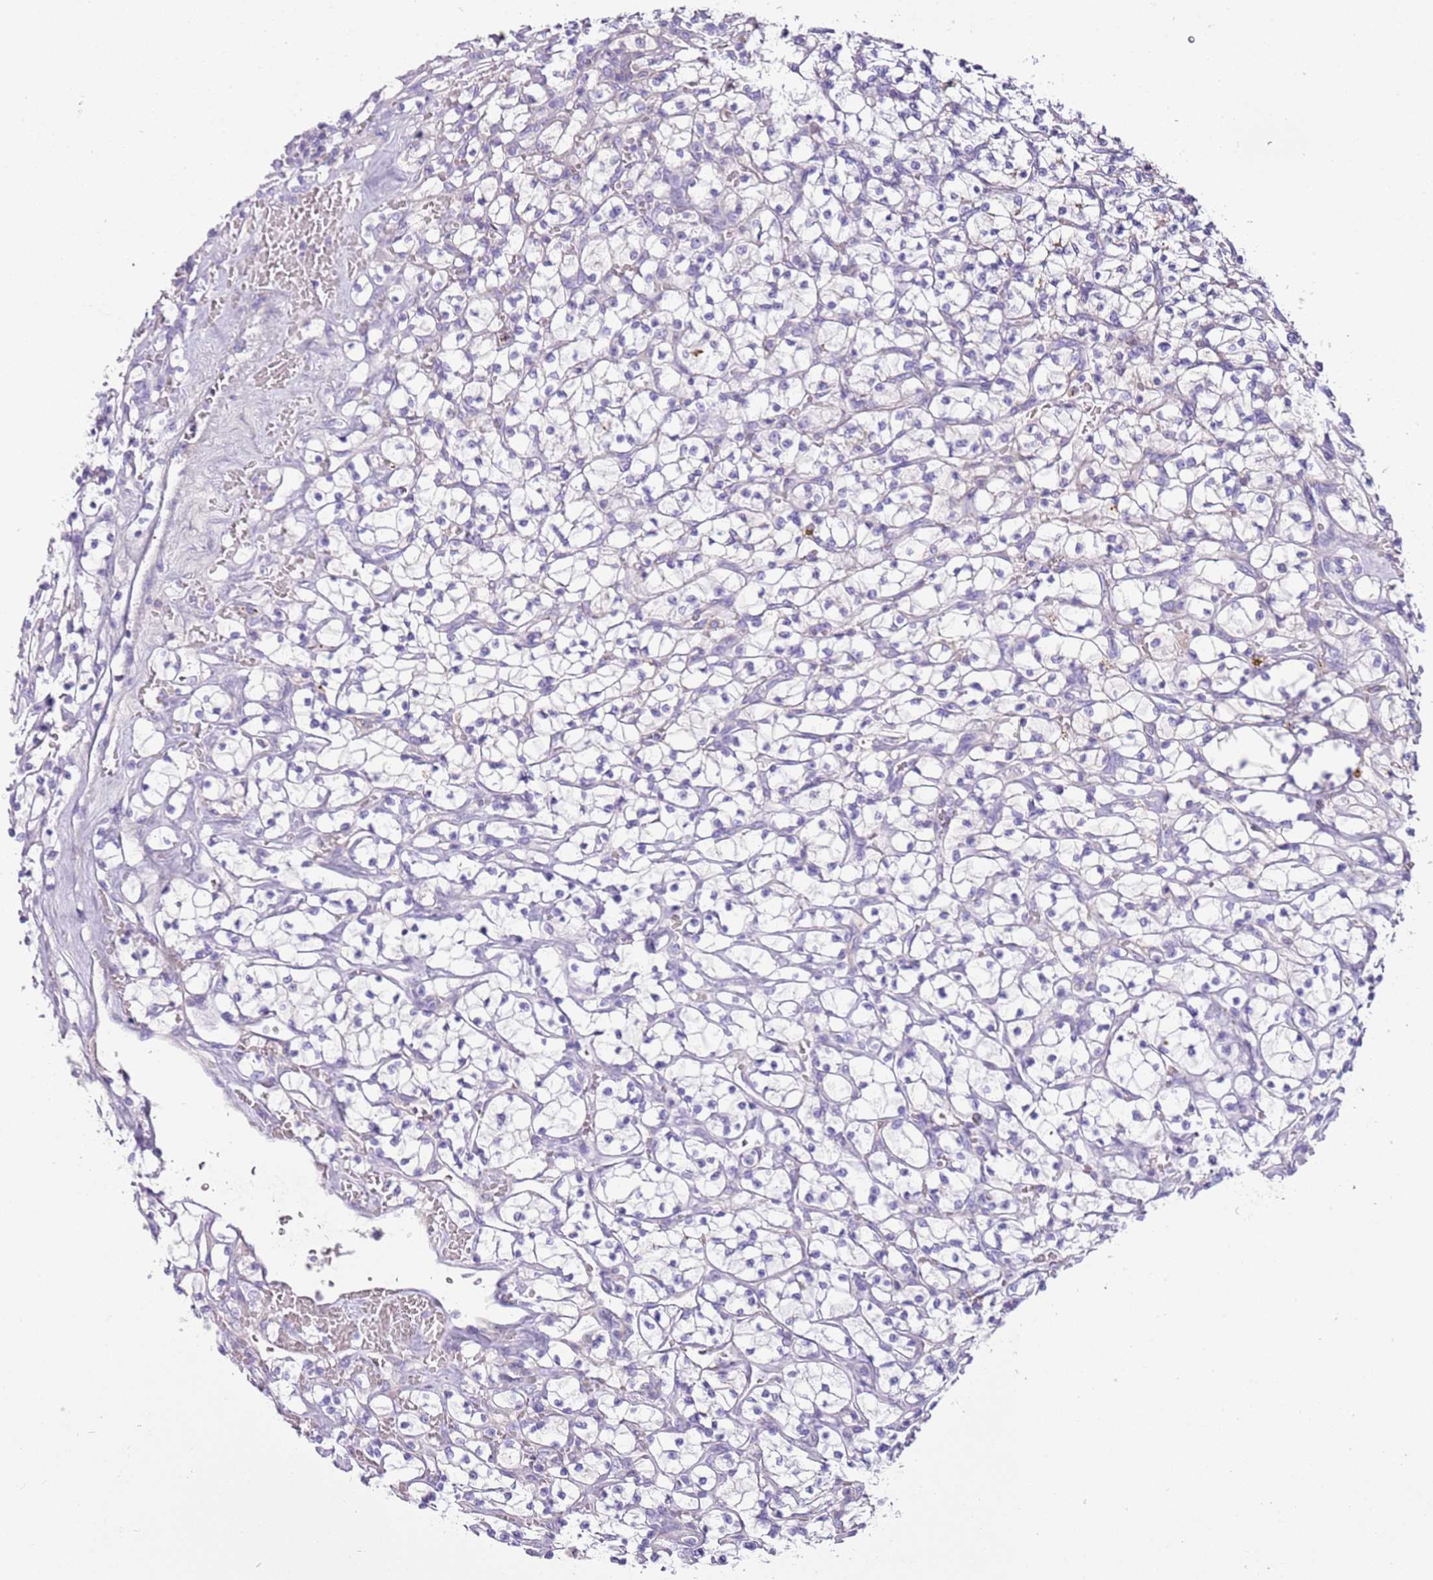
{"staining": {"intensity": "negative", "quantity": "none", "location": "none"}, "tissue": "renal cancer", "cell_type": "Tumor cells", "image_type": "cancer", "snomed": [{"axis": "morphology", "description": "Adenocarcinoma, NOS"}, {"axis": "topography", "description": "Kidney"}], "caption": "A histopathology image of human renal adenocarcinoma is negative for staining in tumor cells. (Immunohistochemistry (ihc), brightfield microscopy, high magnification).", "gene": "IGKV3D-11", "patient": {"sex": "female", "age": 64}}